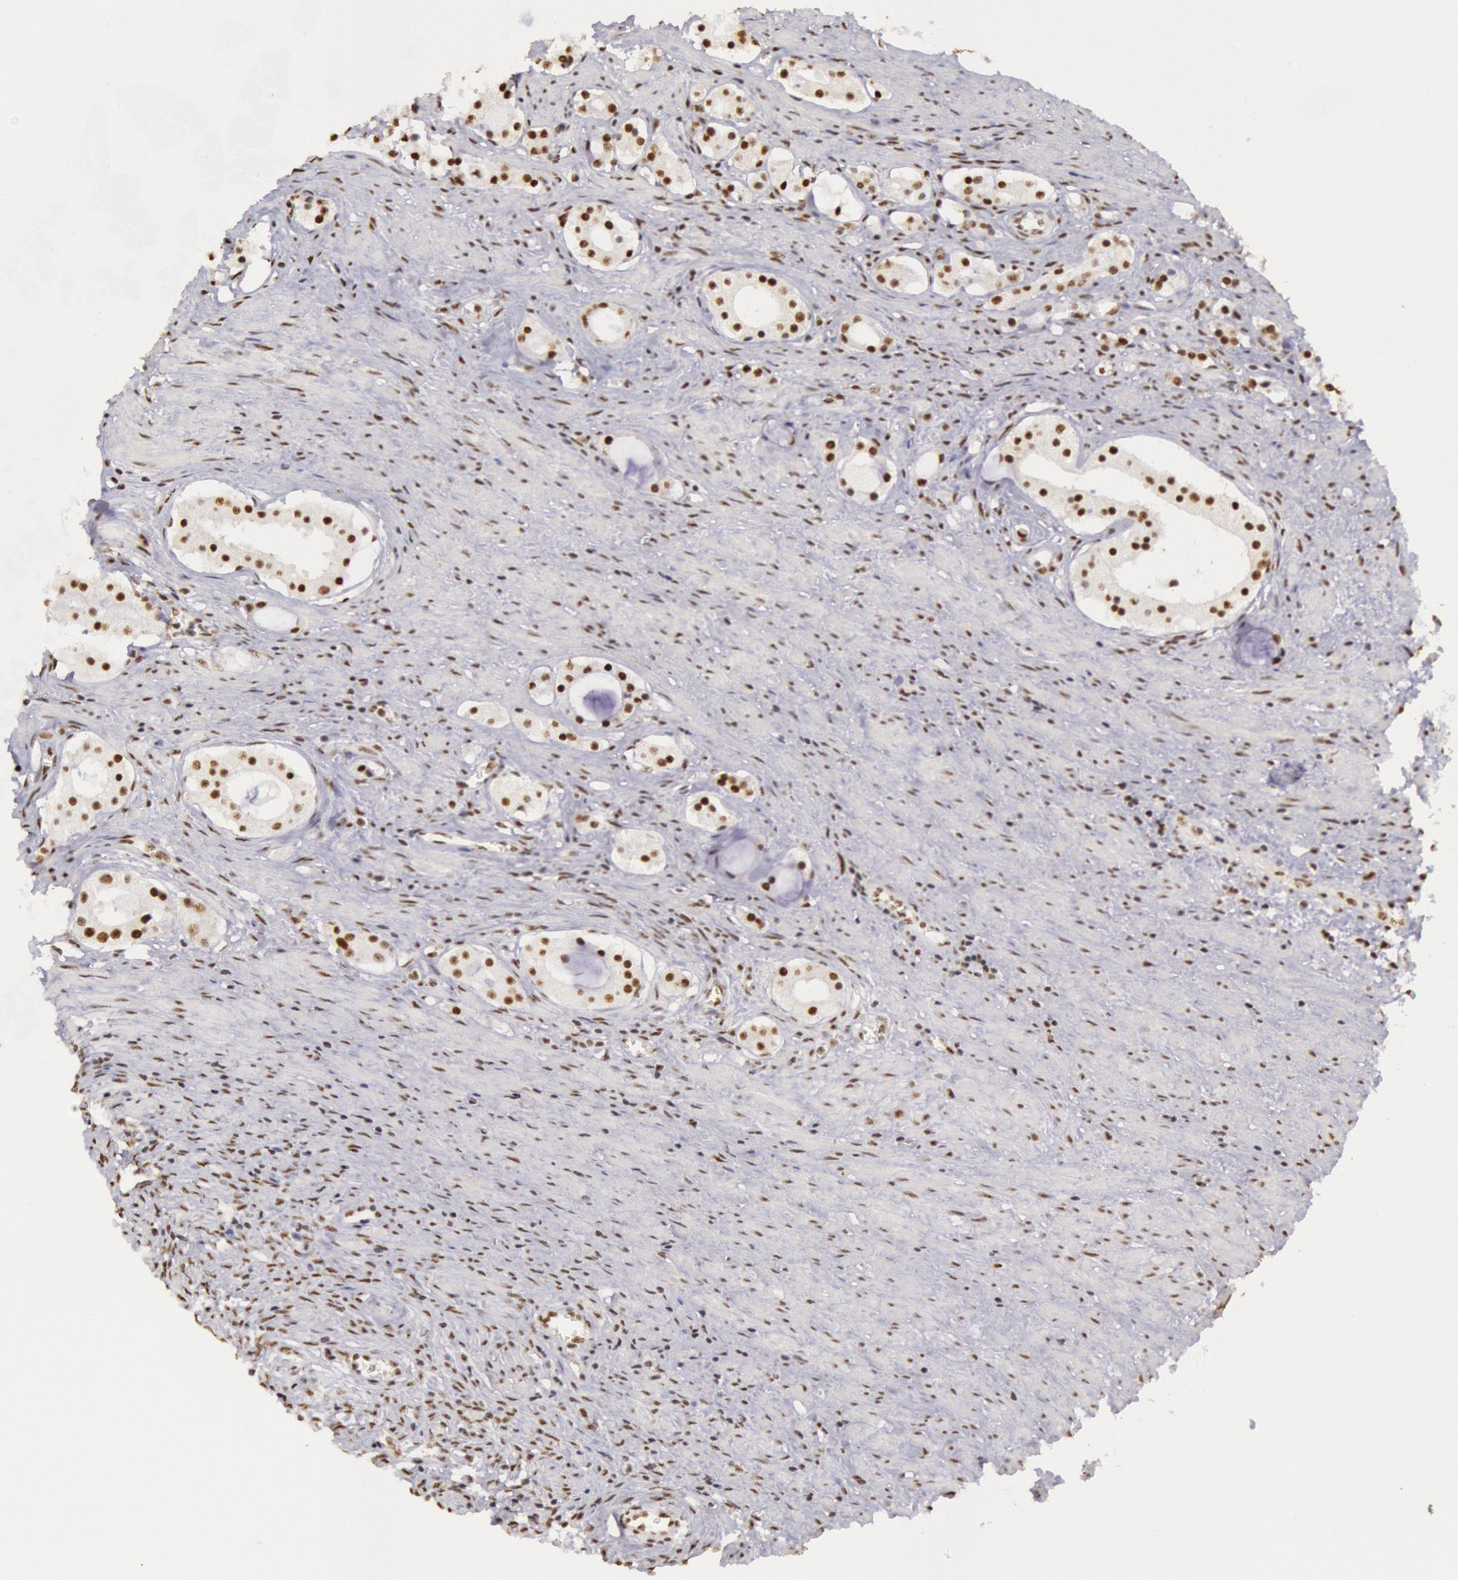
{"staining": {"intensity": "moderate", "quantity": ">75%", "location": "nuclear"}, "tissue": "prostate cancer", "cell_type": "Tumor cells", "image_type": "cancer", "snomed": [{"axis": "morphology", "description": "Adenocarcinoma, Medium grade"}, {"axis": "topography", "description": "Prostate"}], "caption": "Adenocarcinoma (medium-grade) (prostate) stained with a brown dye displays moderate nuclear positive positivity in approximately >75% of tumor cells.", "gene": "HNRNPH2", "patient": {"sex": "male", "age": 73}}